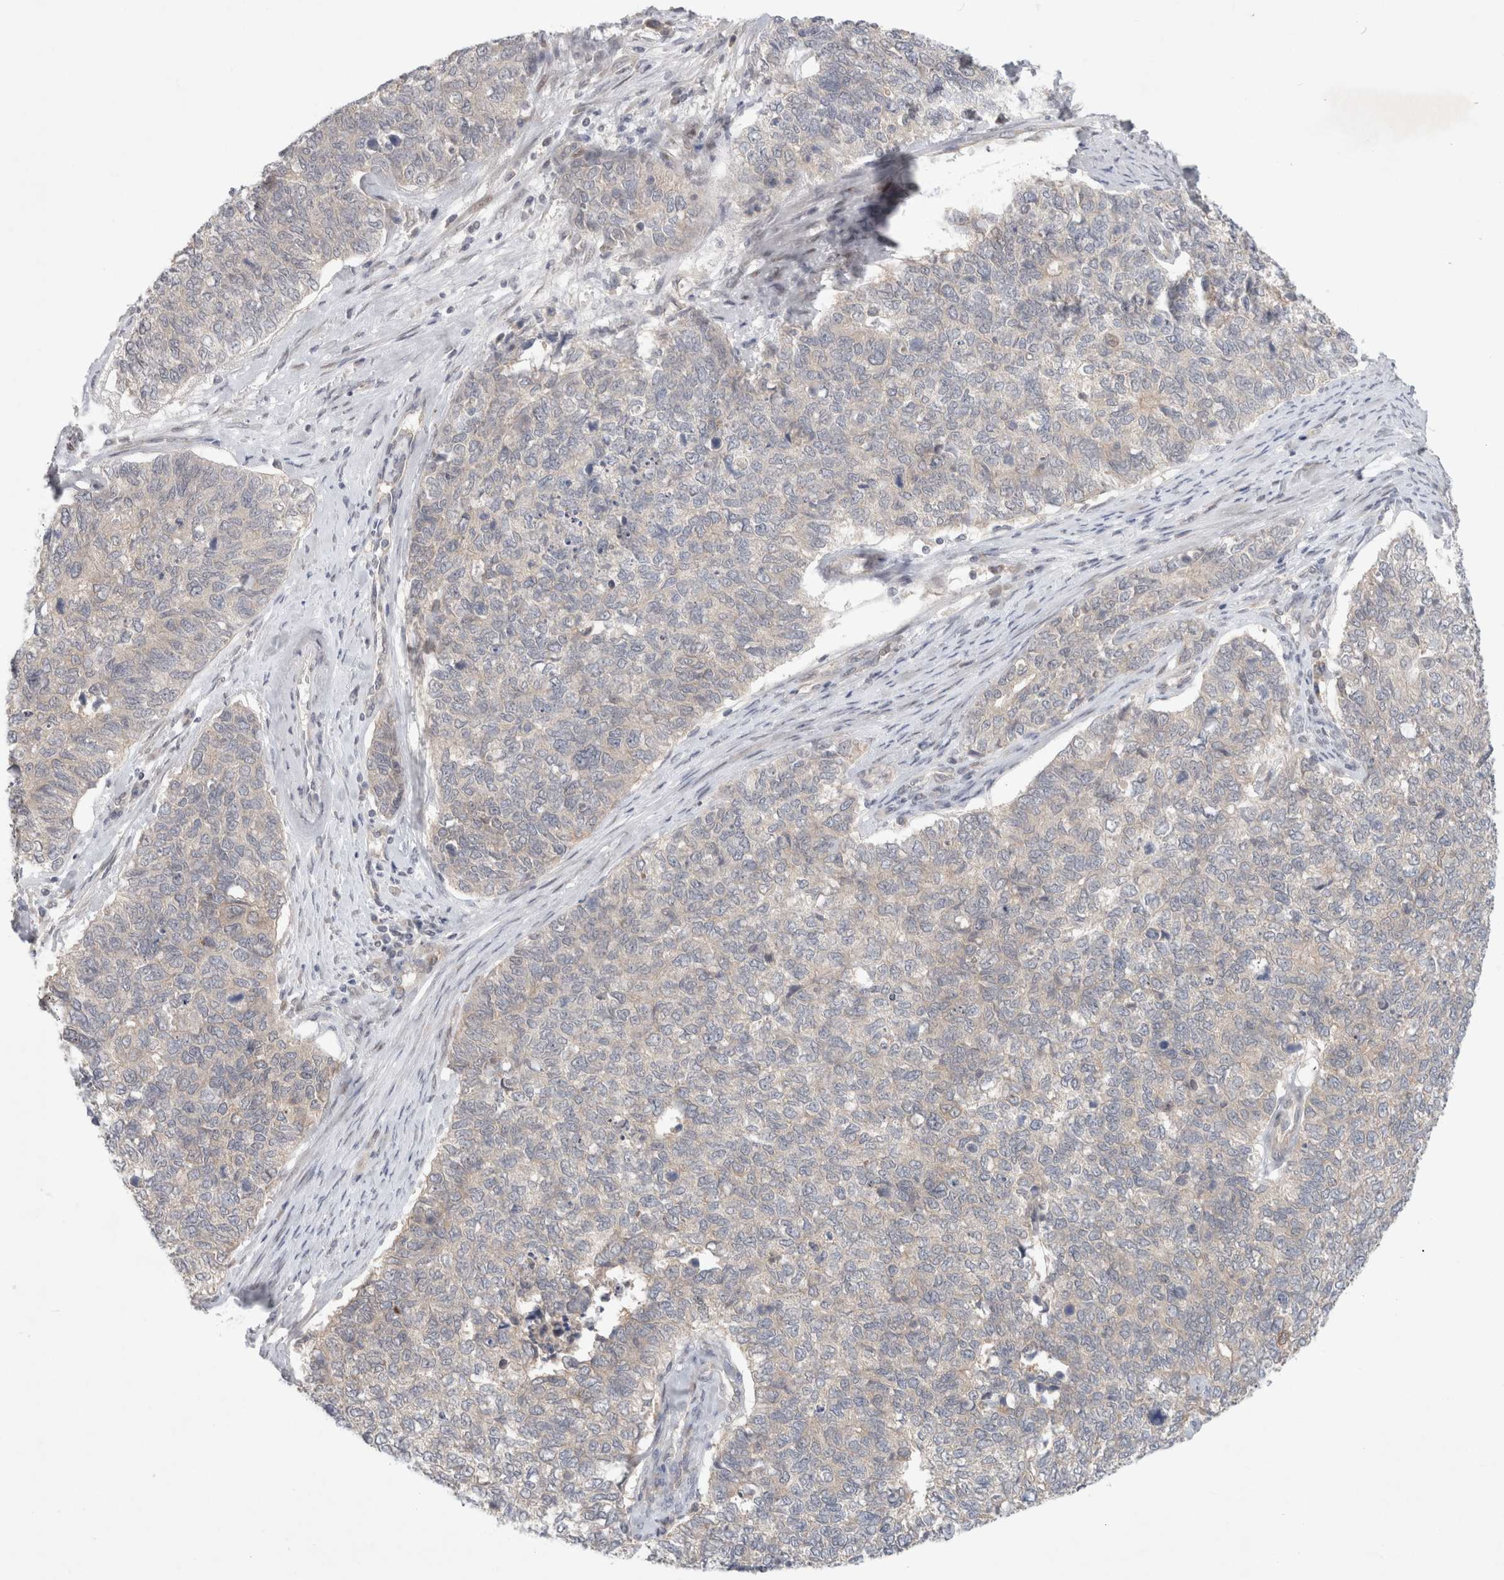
{"staining": {"intensity": "negative", "quantity": "none", "location": "none"}, "tissue": "cervical cancer", "cell_type": "Tumor cells", "image_type": "cancer", "snomed": [{"axis": "morphology", "description": "Squamous cell carcinoma, NOS"}, {"axis": "topography", "description": "Cervix"}], "caption": "Cervical cancer was stained to show a protein in brown. There is no significant staining in tumor cells. (DAB IHC with hematoxylin counter stain).", "gene": "RASAL2", "patient": {"sex": "female", "age": 63}}